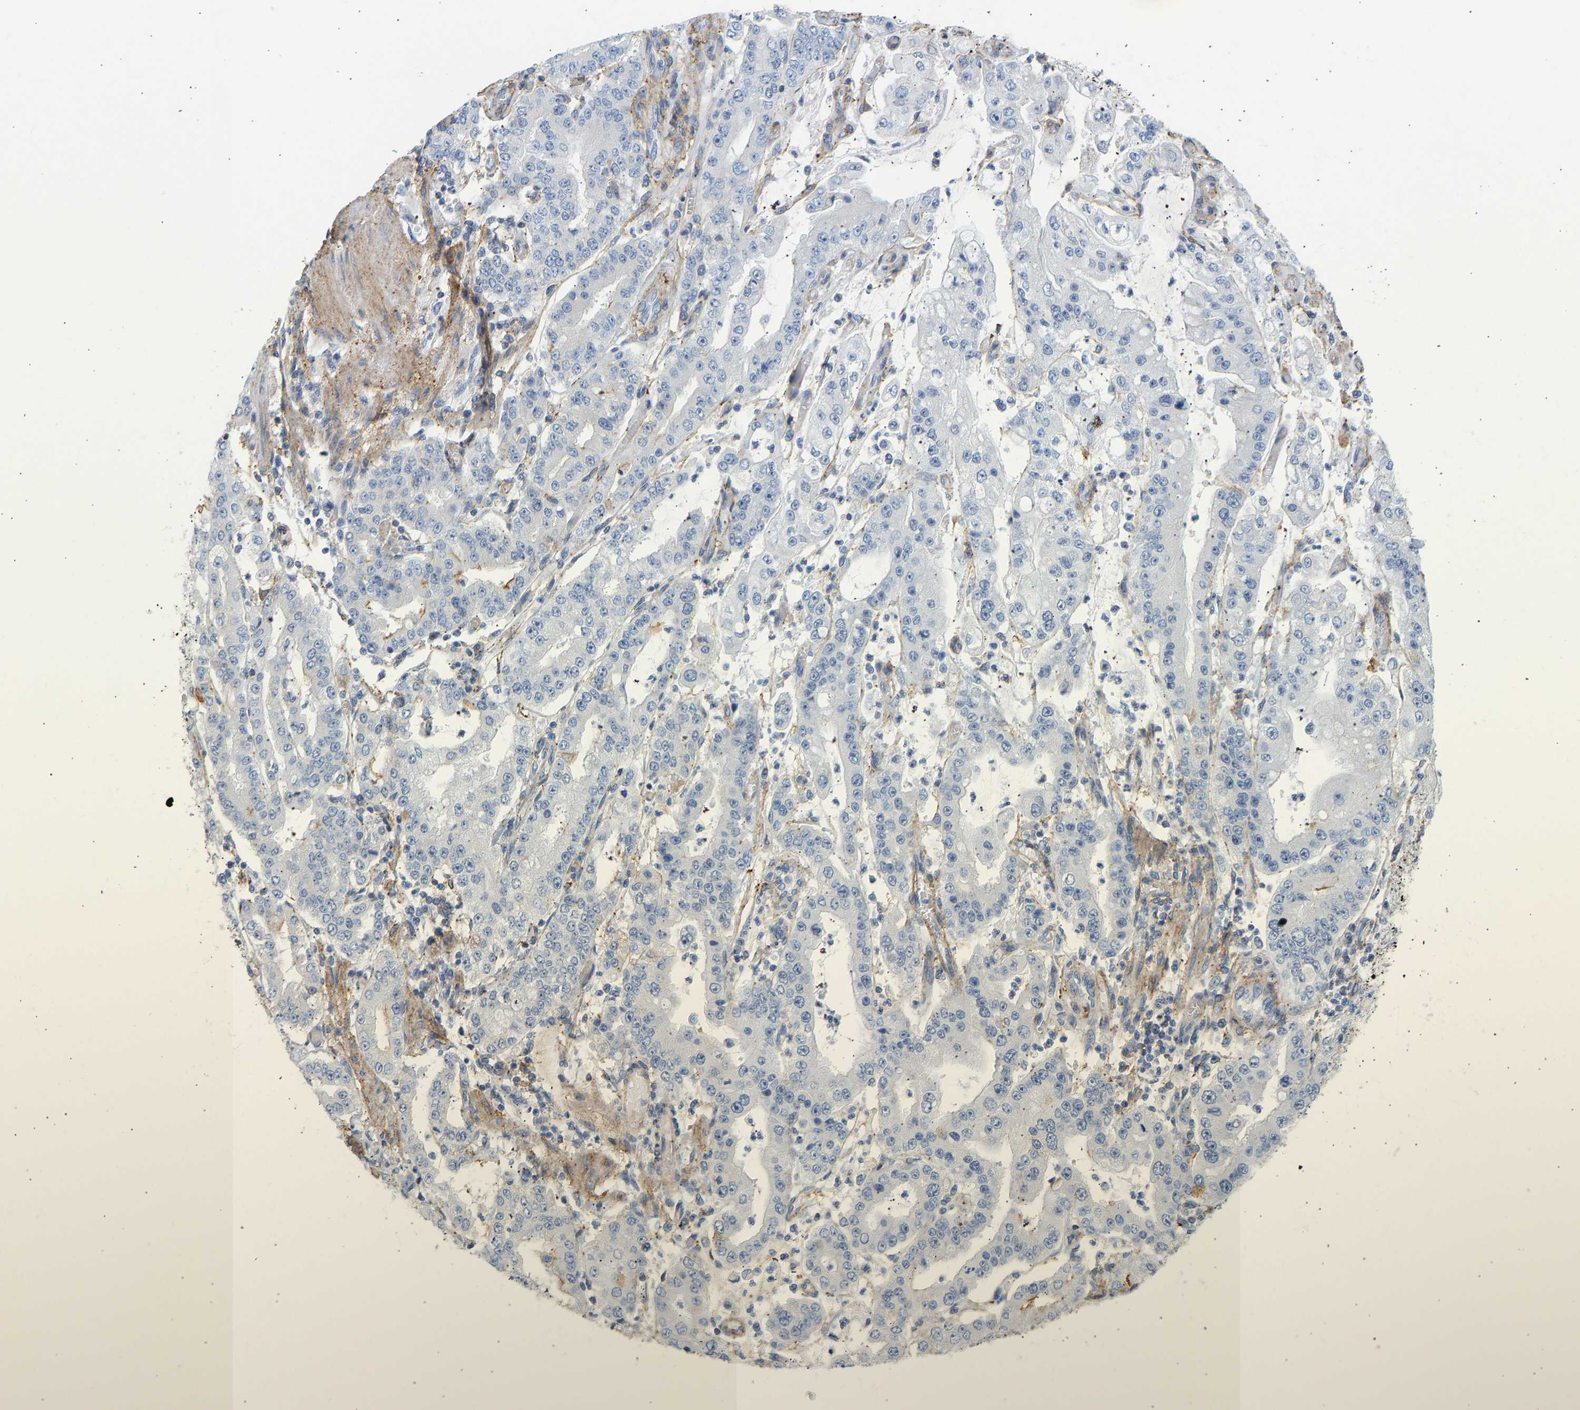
{"staining": {"intensity": "negative", "quantity": "none", "location": "none"}, "tissue": "stomach cancer", "cell_type": "Tumor cells", "image_type": "cancer", "snomed": [{"axis": "morphology", "description": "Adenocarcinoma, NOS"}, {"axis": "topography", "description": "Stomach"}], "caption": "The micrograph displays no staining of tumor cells in stomach adenocarcinoma.", "gene": "BVES", "patient": {"sex": "male", "age": 76}}